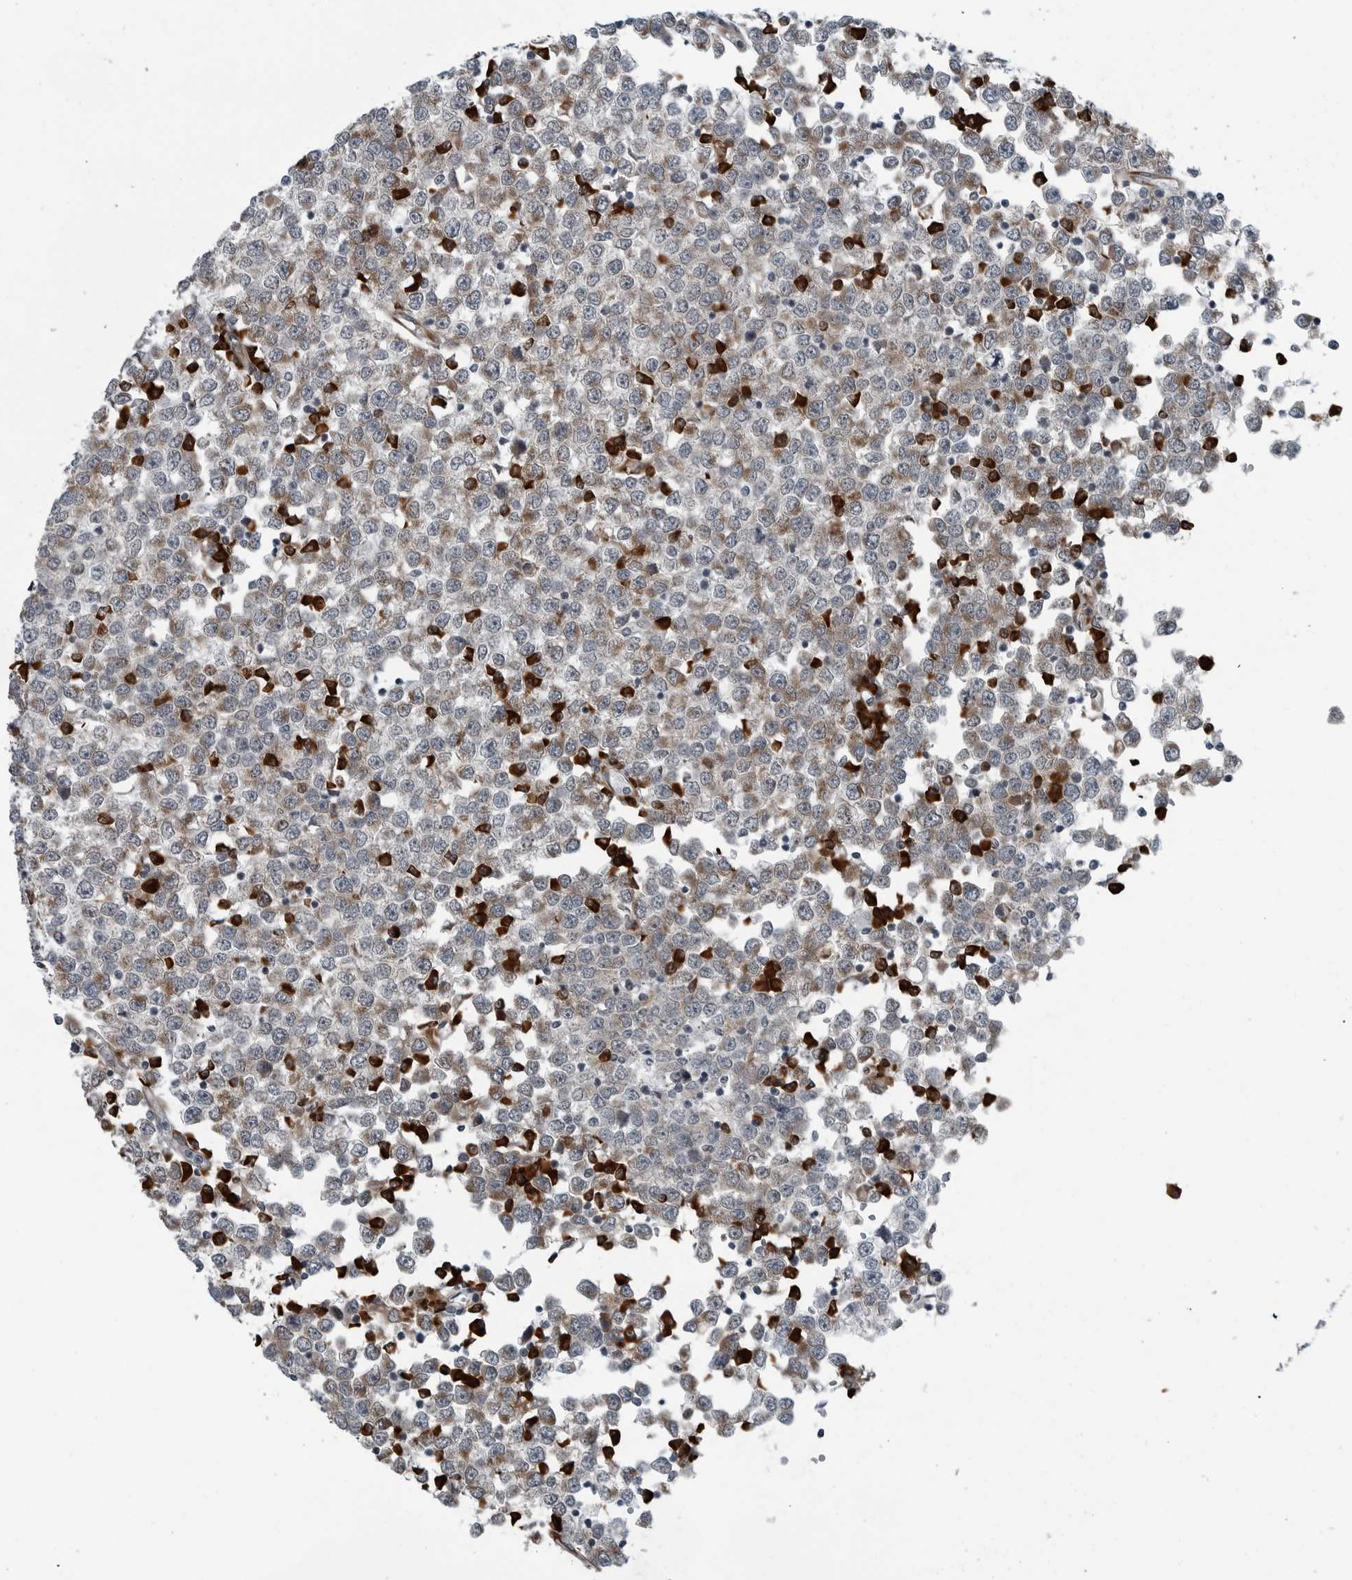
{"staining": {"intensity": "weak", "quantity": "25%-75%", "location": "cytoplasmic/membranous"}, "tissue": "testis cancer", "cell_type": "Tumor cells", "image_type": "cancer", "snomed": [{"axis": "morphology", "description": "Seminoma, NOS"}, {"axis": "topography", "description": "Testis"}], "caption": "Testis cancer (seminoma) was stained to show a protein in brown. There is low levels of weak cytoplasmic/membranous staining in approximately 25%-75% of tumor cells.", "gene": "CEP85", "patient": {"sex": "male", "age": 65}}